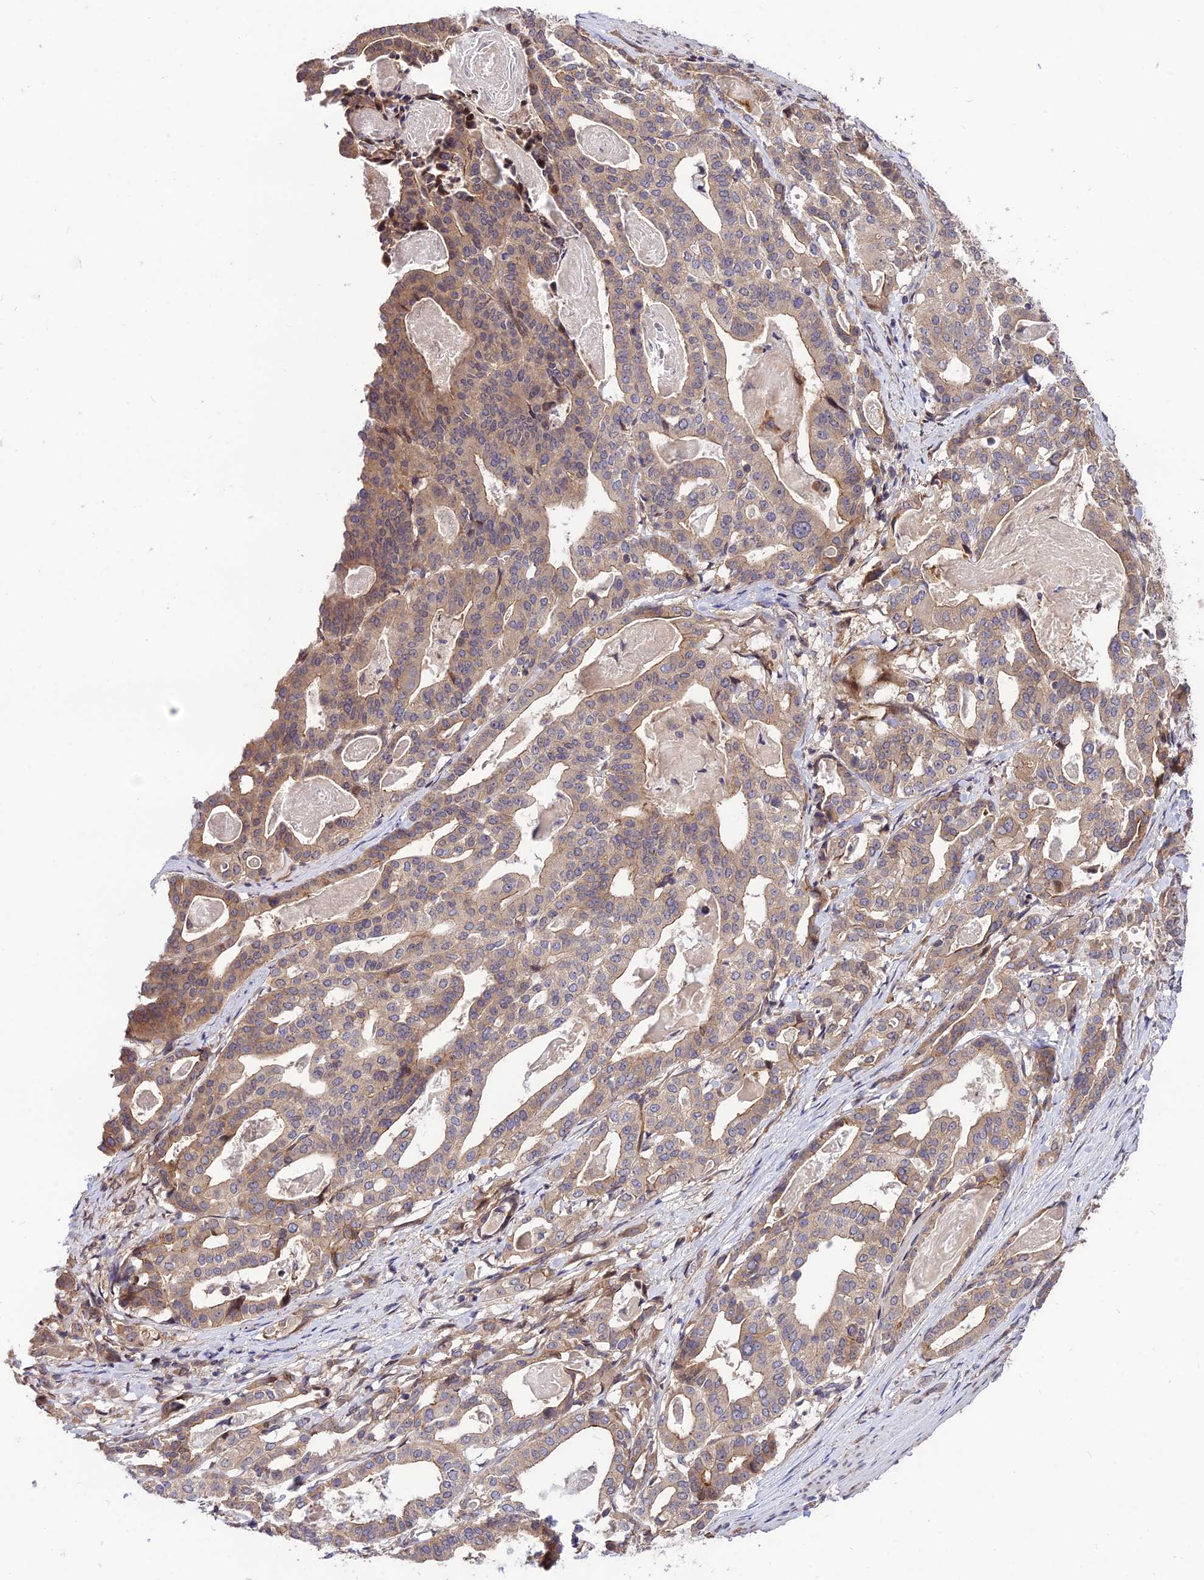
{"staining": {"intensity": "moderate", "quantity": ">75%", "location": "cytoplasmic/membranous"}, "tissue": "stomach cancer", "cell_type": "Tumor cells", "image_type": "cancer", "snomed": [{"axis": "morphology", "description": "Adenocarcinoma, NOS"}, {"axis": "topography", "description": "Stomach"}], "caption": "Immunohistochemical staining of stomach adenocarcinoma shows medium levels of moderate cytoplasmic/membranous protein expression in approximately >75% of tumor cells.", "gene": "SMG6", "patient": {"sex": "male", "age": 48}}